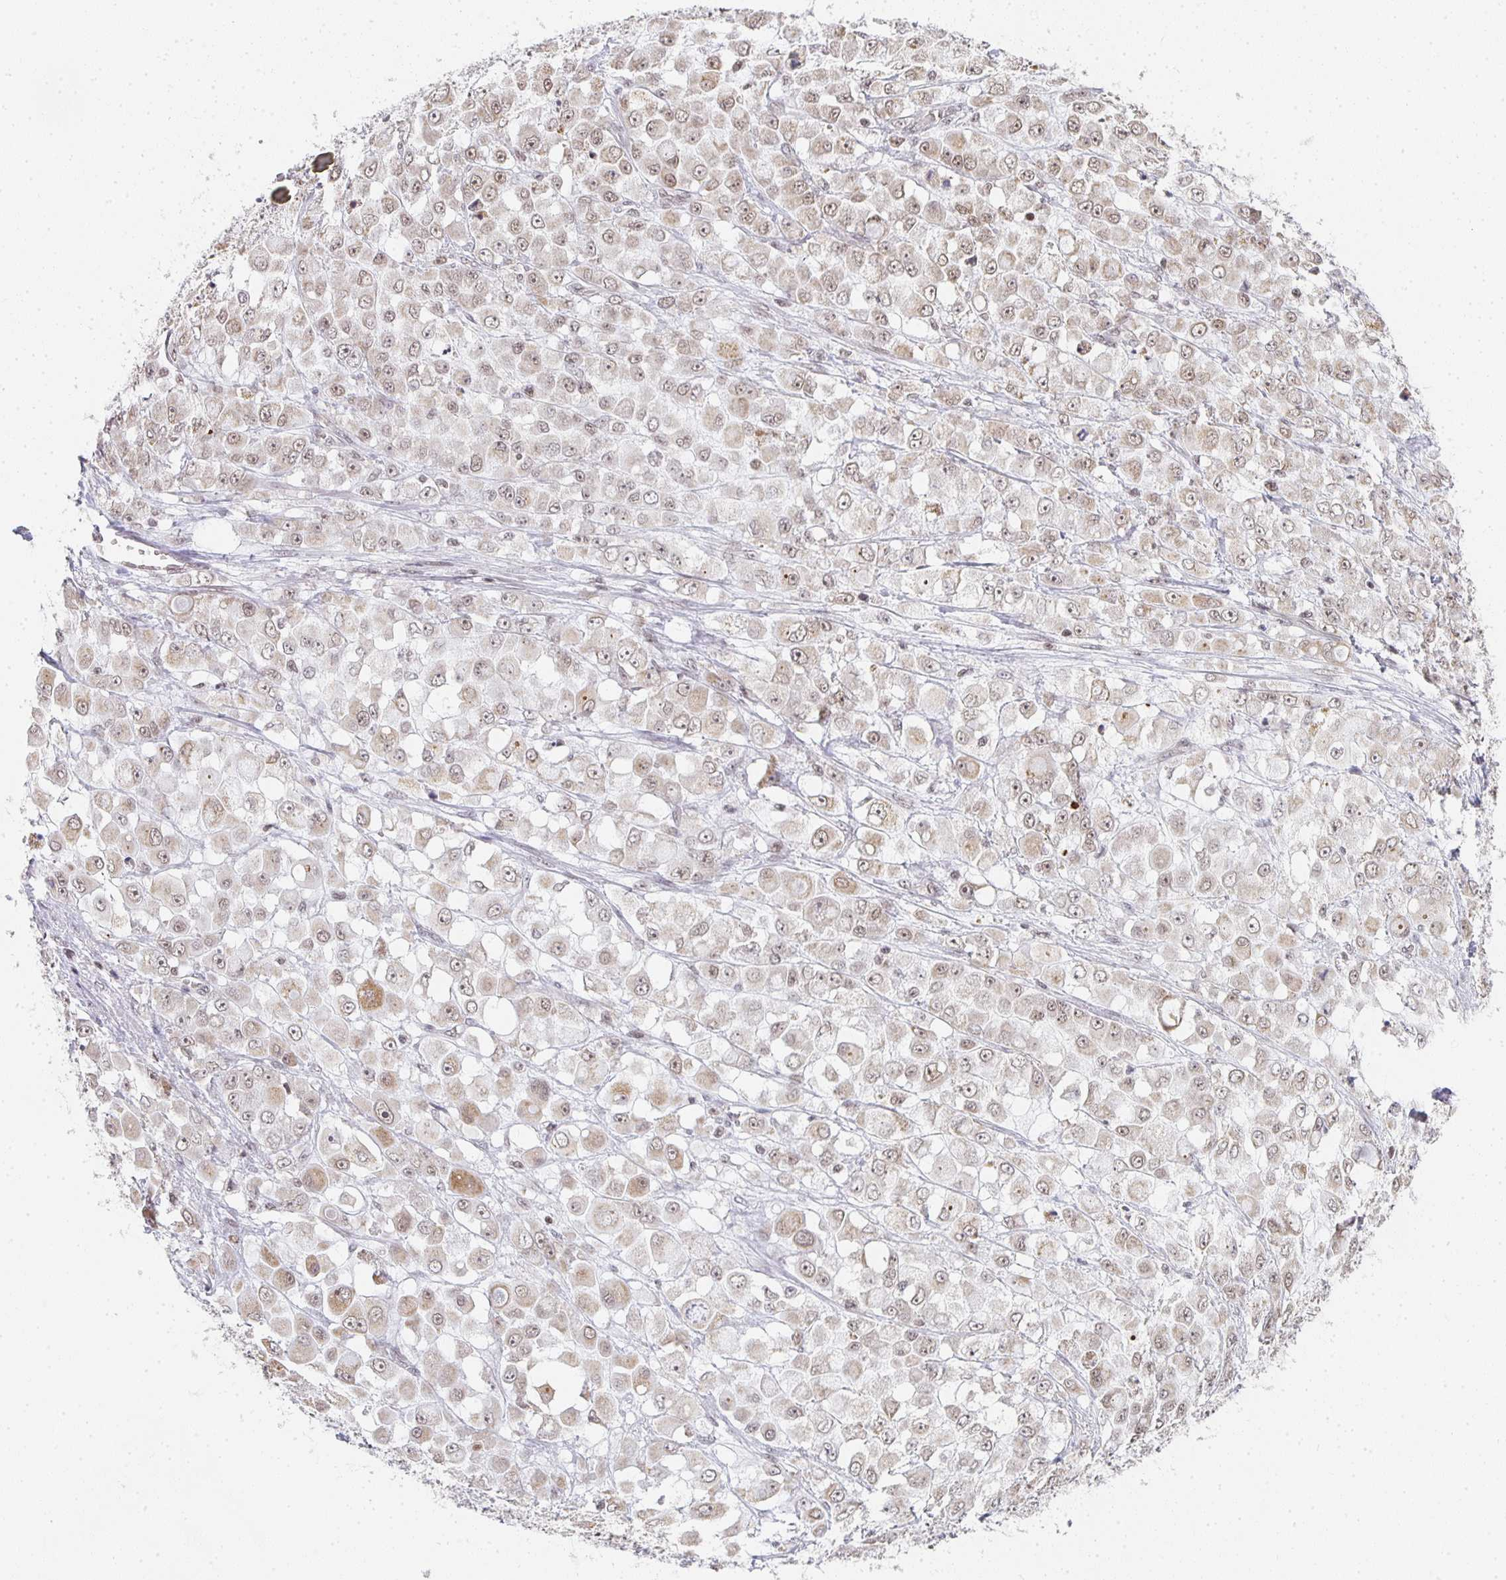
{"staining": {"intensity": "weak", "quantity": ">75%", "location": "cytoplasmic/membranous,nuclear"}, "tissue": "stomach cancer", "cell_type": "Tumor cells", "image_type": "cancer", "snomed": [{"axis": "morphology", "description": "Adenocarcinoma, NOS"}, {"axis": "topography", "description": "Stomach"}], "caption": "Immunohistochemical staining of stomach cancer reveals low levels of weak cytoplasmic/membranous and nuclear expression in approximately >75% of tumor cells.", "gene": "SMARCA2", "patient": {"sex": "female", "age": 76}}